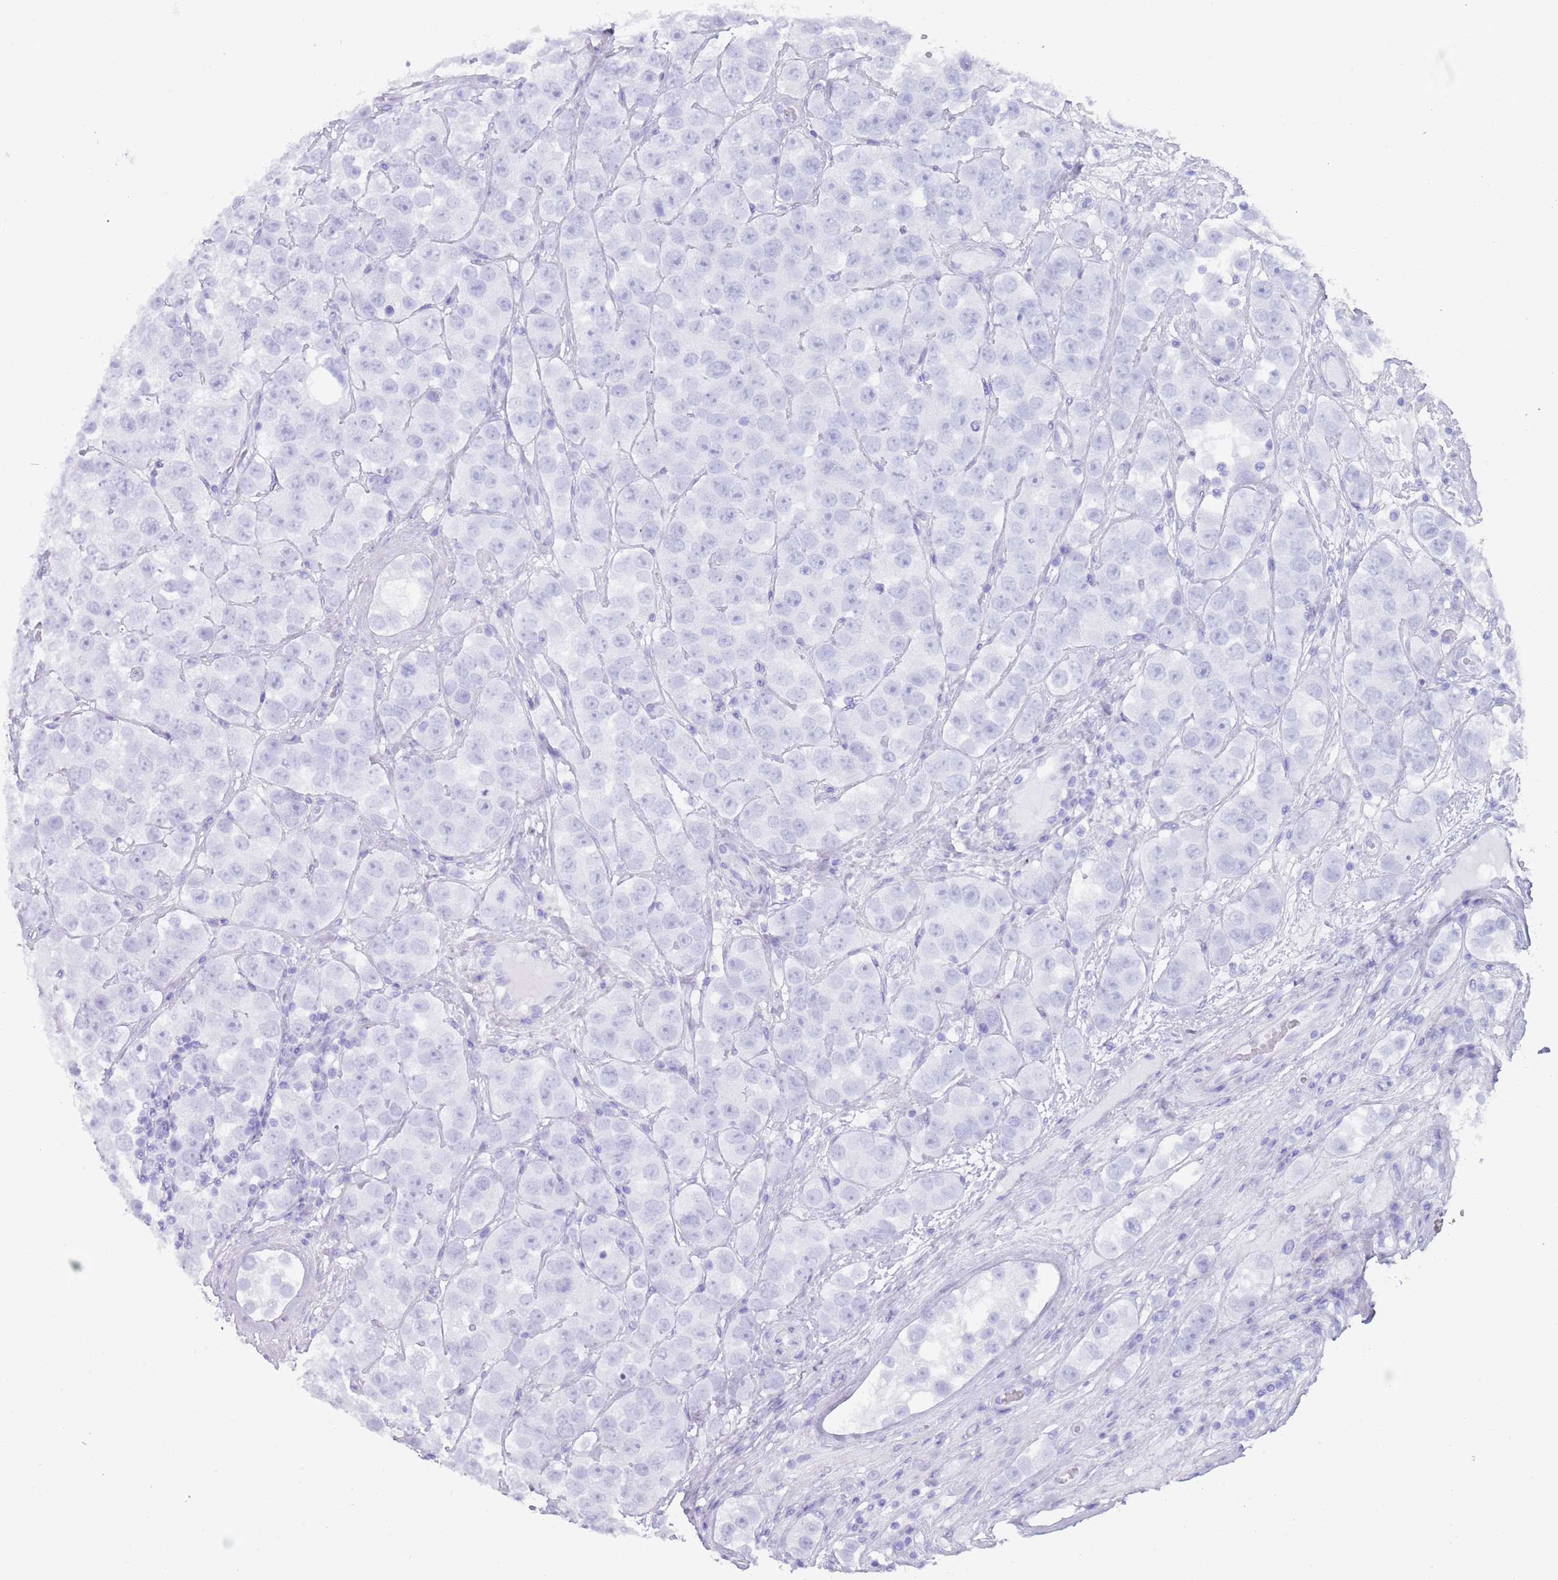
{"staining": {"intensity": "negative", "quantity": "none", "location": "none"}, "tissue": "testis cancer", "cell_type": "Tumor cells", "image_type": "cancer", "snomed": [{"axis": "morphology", "description": "Seminoma, NOS"}, {"axis": "topography", "description": "Testis"}], "caption": "There is no significant staining in tumor cells of testis seminoma. The staining is performed using DAB brown chromogen with nuclei counter-stained in using hematoxylin.", "gene": "MYADML2", "patient": {"sex": "male", "age": 28}}